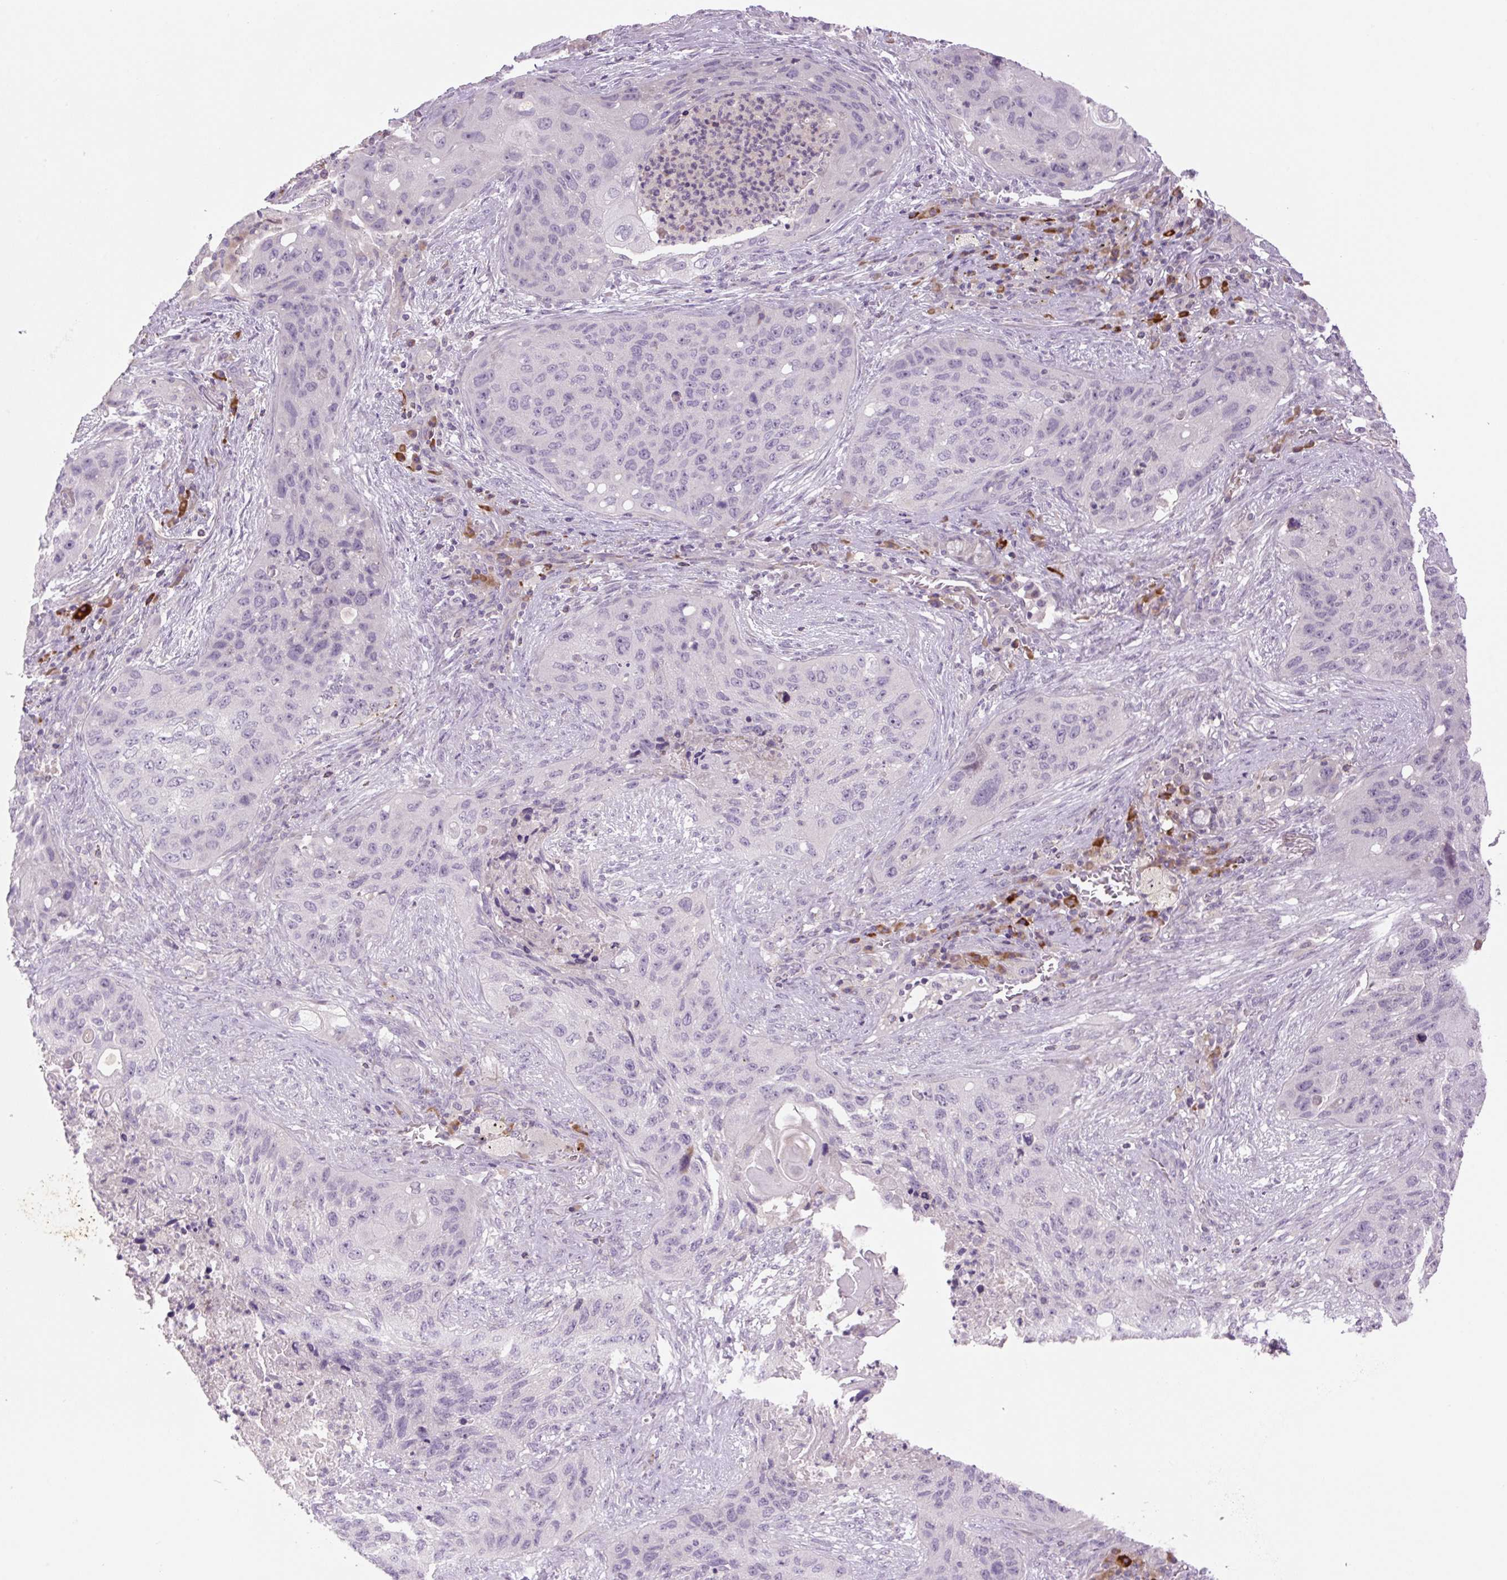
{"staining": {"intensity": "negative", "quantity": "none", "location": "none"}, "tissue": "lung cancer", "cell_type": "Tumor cells", "image_type": "cancer", "snomed": [{"axis": "morphology", "description": "Squamous cell carcinoma, NOS"}, {"axis": "topography", "description": "Lung"}], "caption": "Immunohistochemistry photomicrograph of neoplastic tissue: human squamous cell carcinoma (lung) stained with DAB reveals no significant protein positivity in tumor cells.", "gene": "TMEM100", "patient": {"sex": "female", "age": 63}}